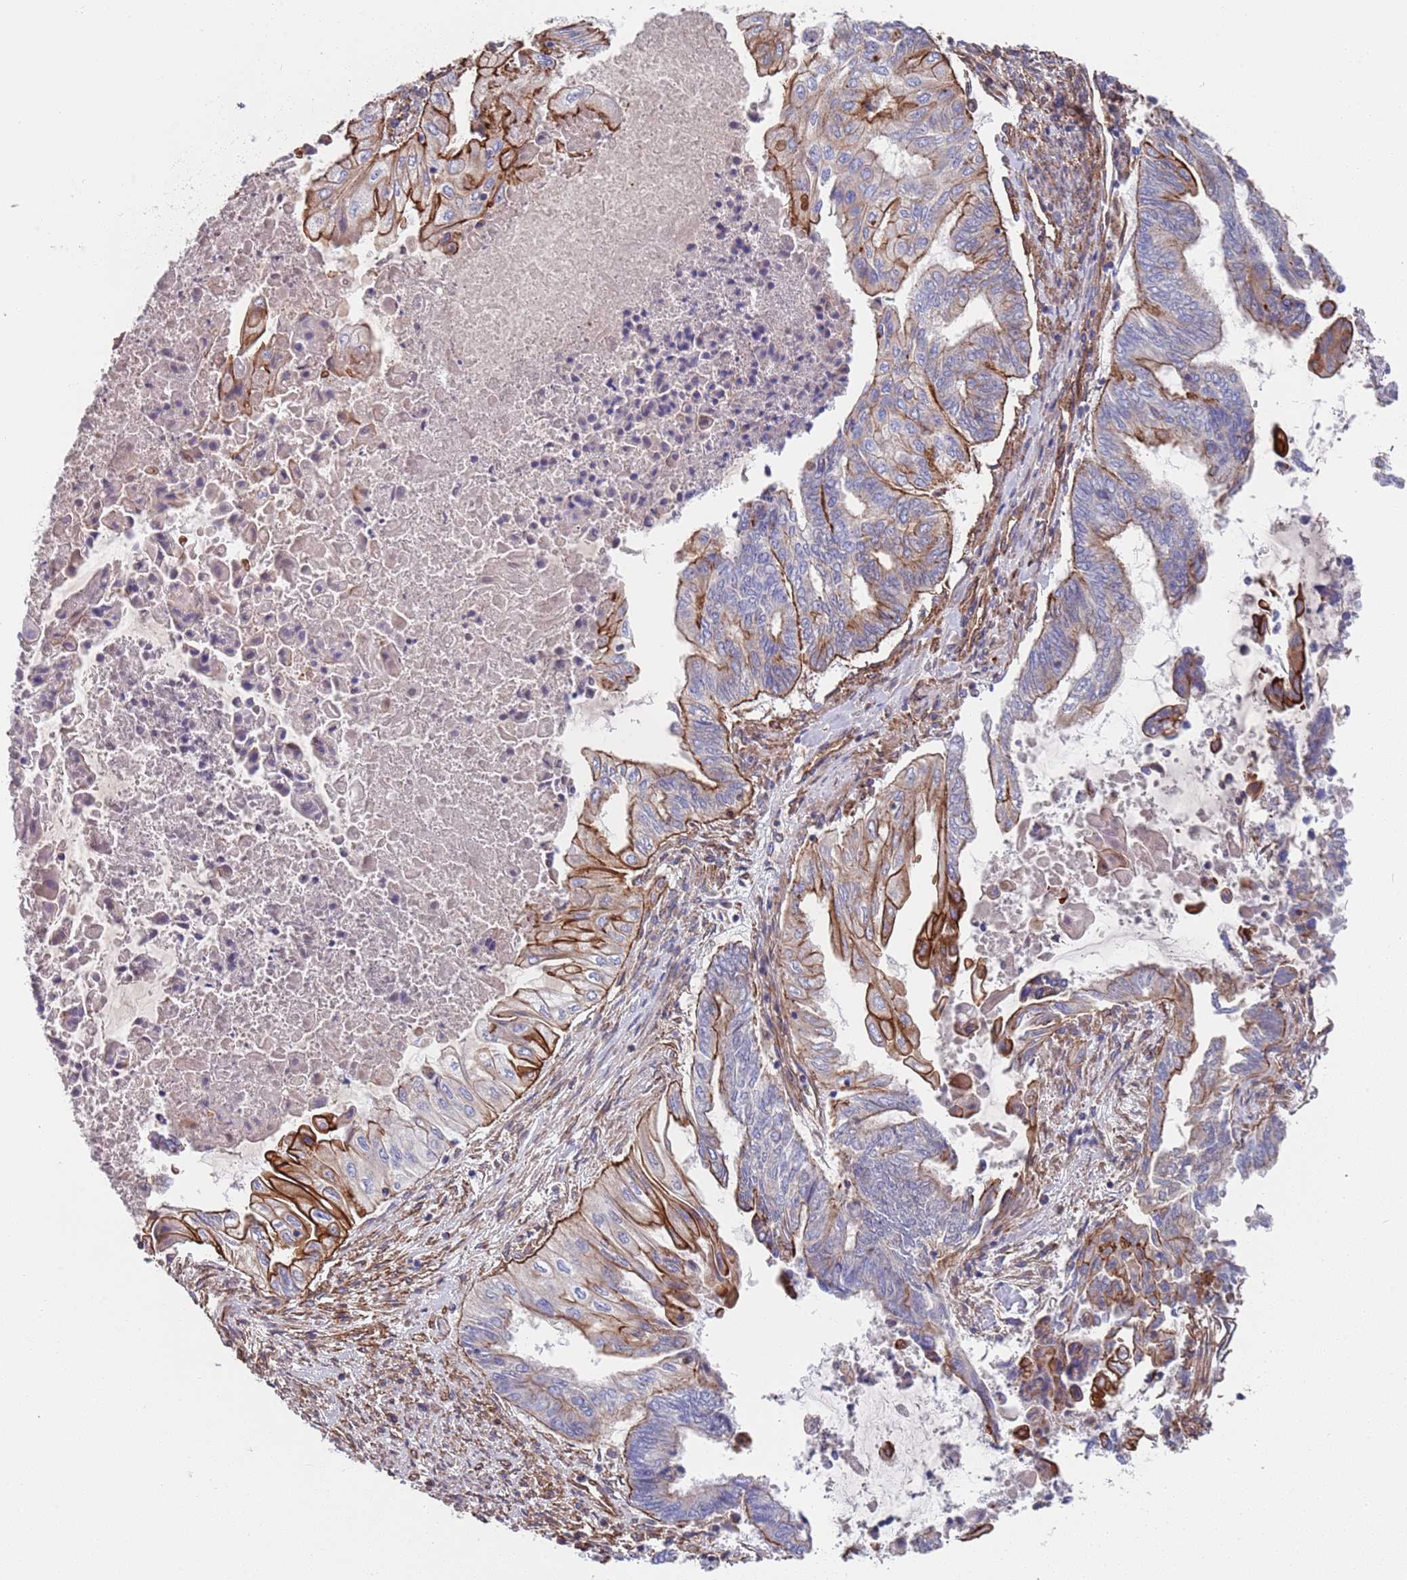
{"staining": {"intensity": "moderate", "quantity": "25%-75%", "location": "cytoplasmic/membranous"}, "tissue": "endometrial cancer", "cell_type": "Tumor cells", "image_type": "cancer", "snomed": [{"axis": "morphology", "description": "Adenocarcinoma, NOS"}, {"axis": "topography", "description": "Uterus"}, {"axis": "topography", "description": "Endometrium"}], "caption": "Immunohistochemistry (IHC) image of human endometrial cancer (adenocarcinoma) stained for a protein (brown), which reveals medium levels of moderate cytoplasmic/membranous expression in approximately 25%-75% of tumor cells.", "gene": "JAKMIP2", "patient": {"sex": "female", "age": 70}}